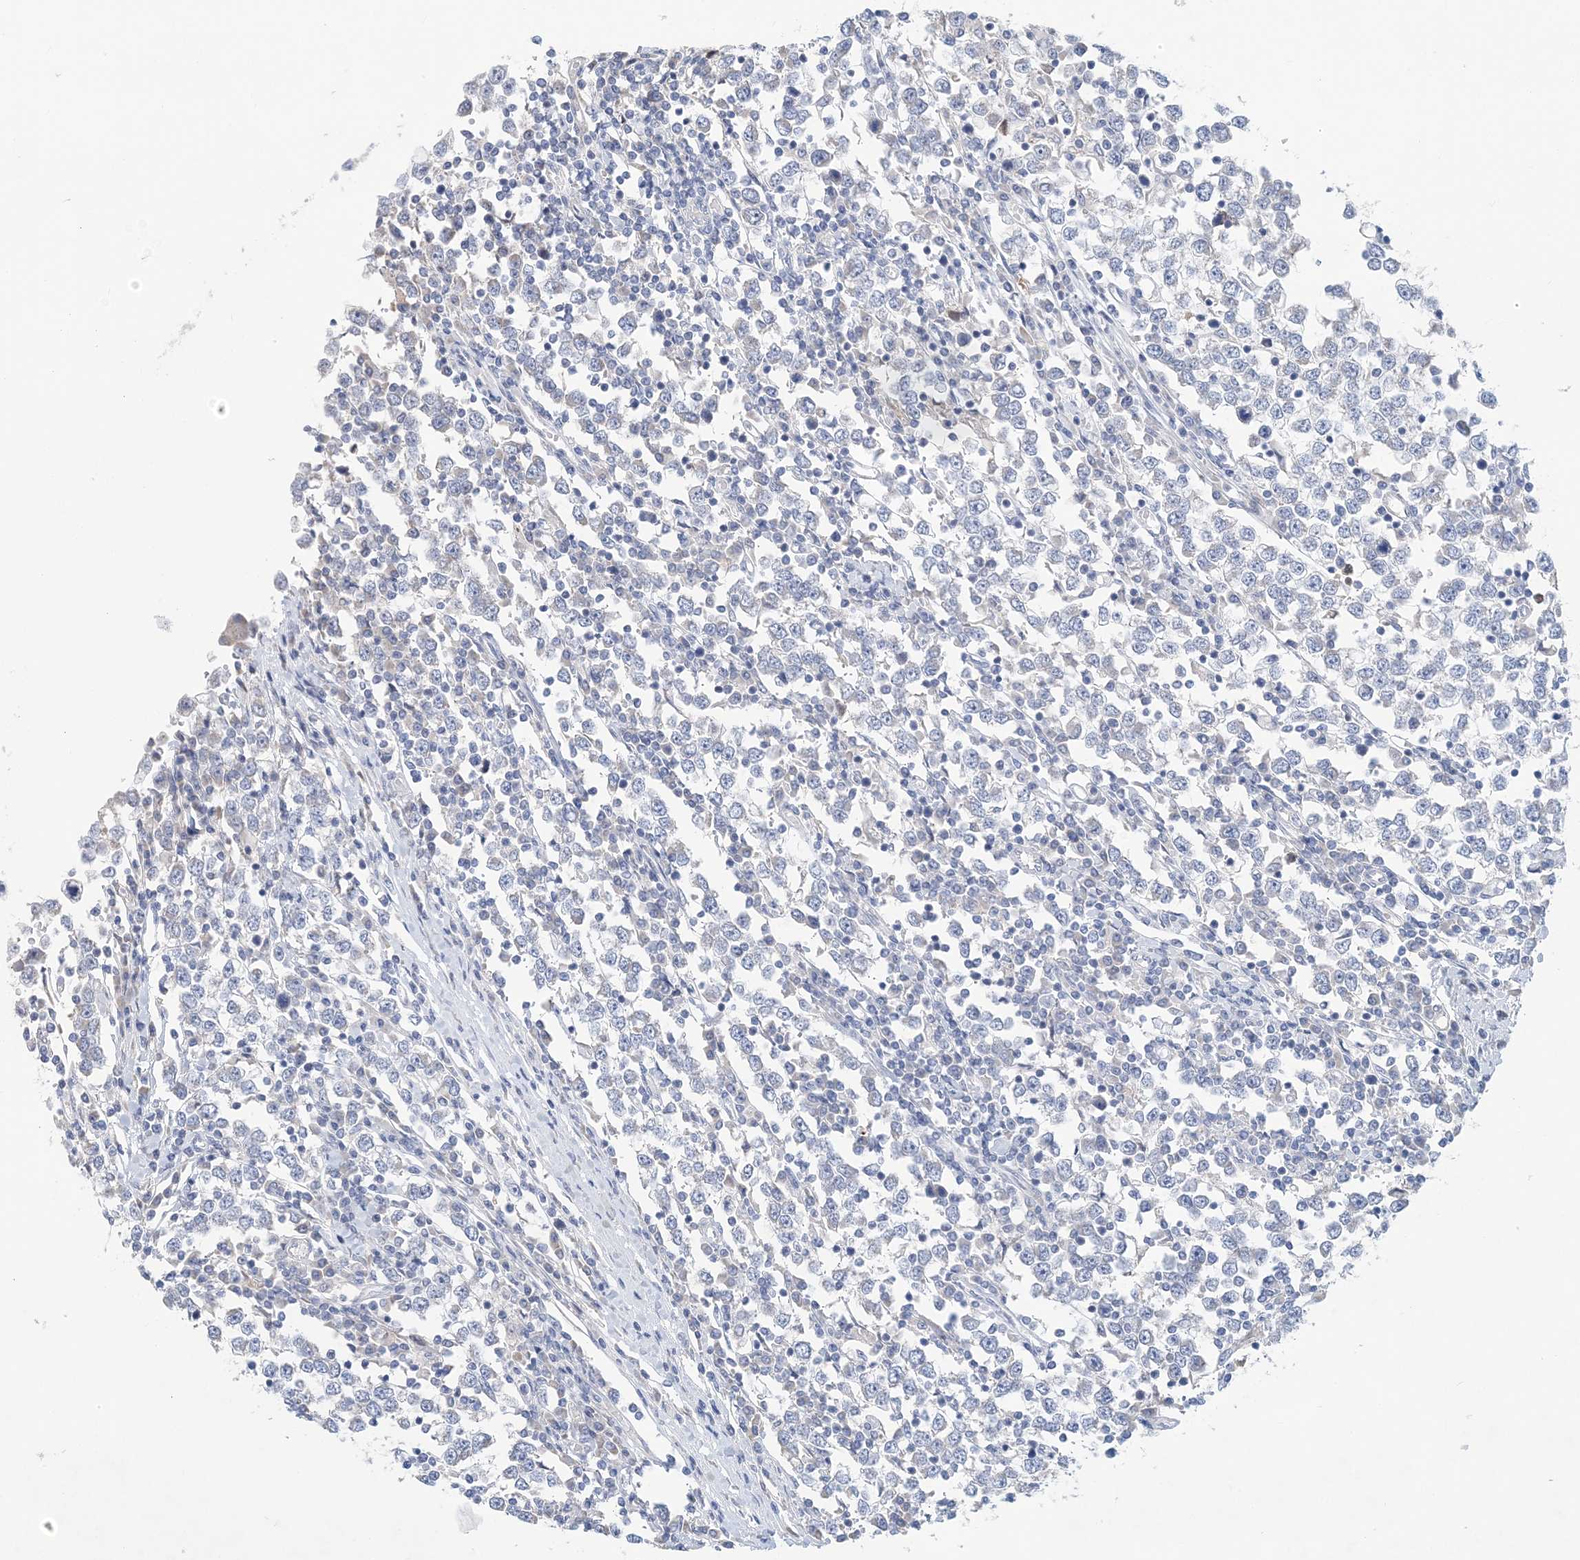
{"staining": {"intensity": "negative", "quantity": "none", "location": "none"}, "tissue": "testis cancer", "cell_type": "Tumor cells", "image_type": "cancer", "snomed": [{"axis": "morphology", "description": "Seminoma, NOS"}, {"axis": "topography", "description": "Testis"}], "caption": "DAB (3,3'-diaminobenzidine) immunohistochemical staining of human testis cancer (seminoma) displays no significant staining in tumor cells.", "gene": "LRRIQ4", "patient": {"sex": "male", "age": 65}}